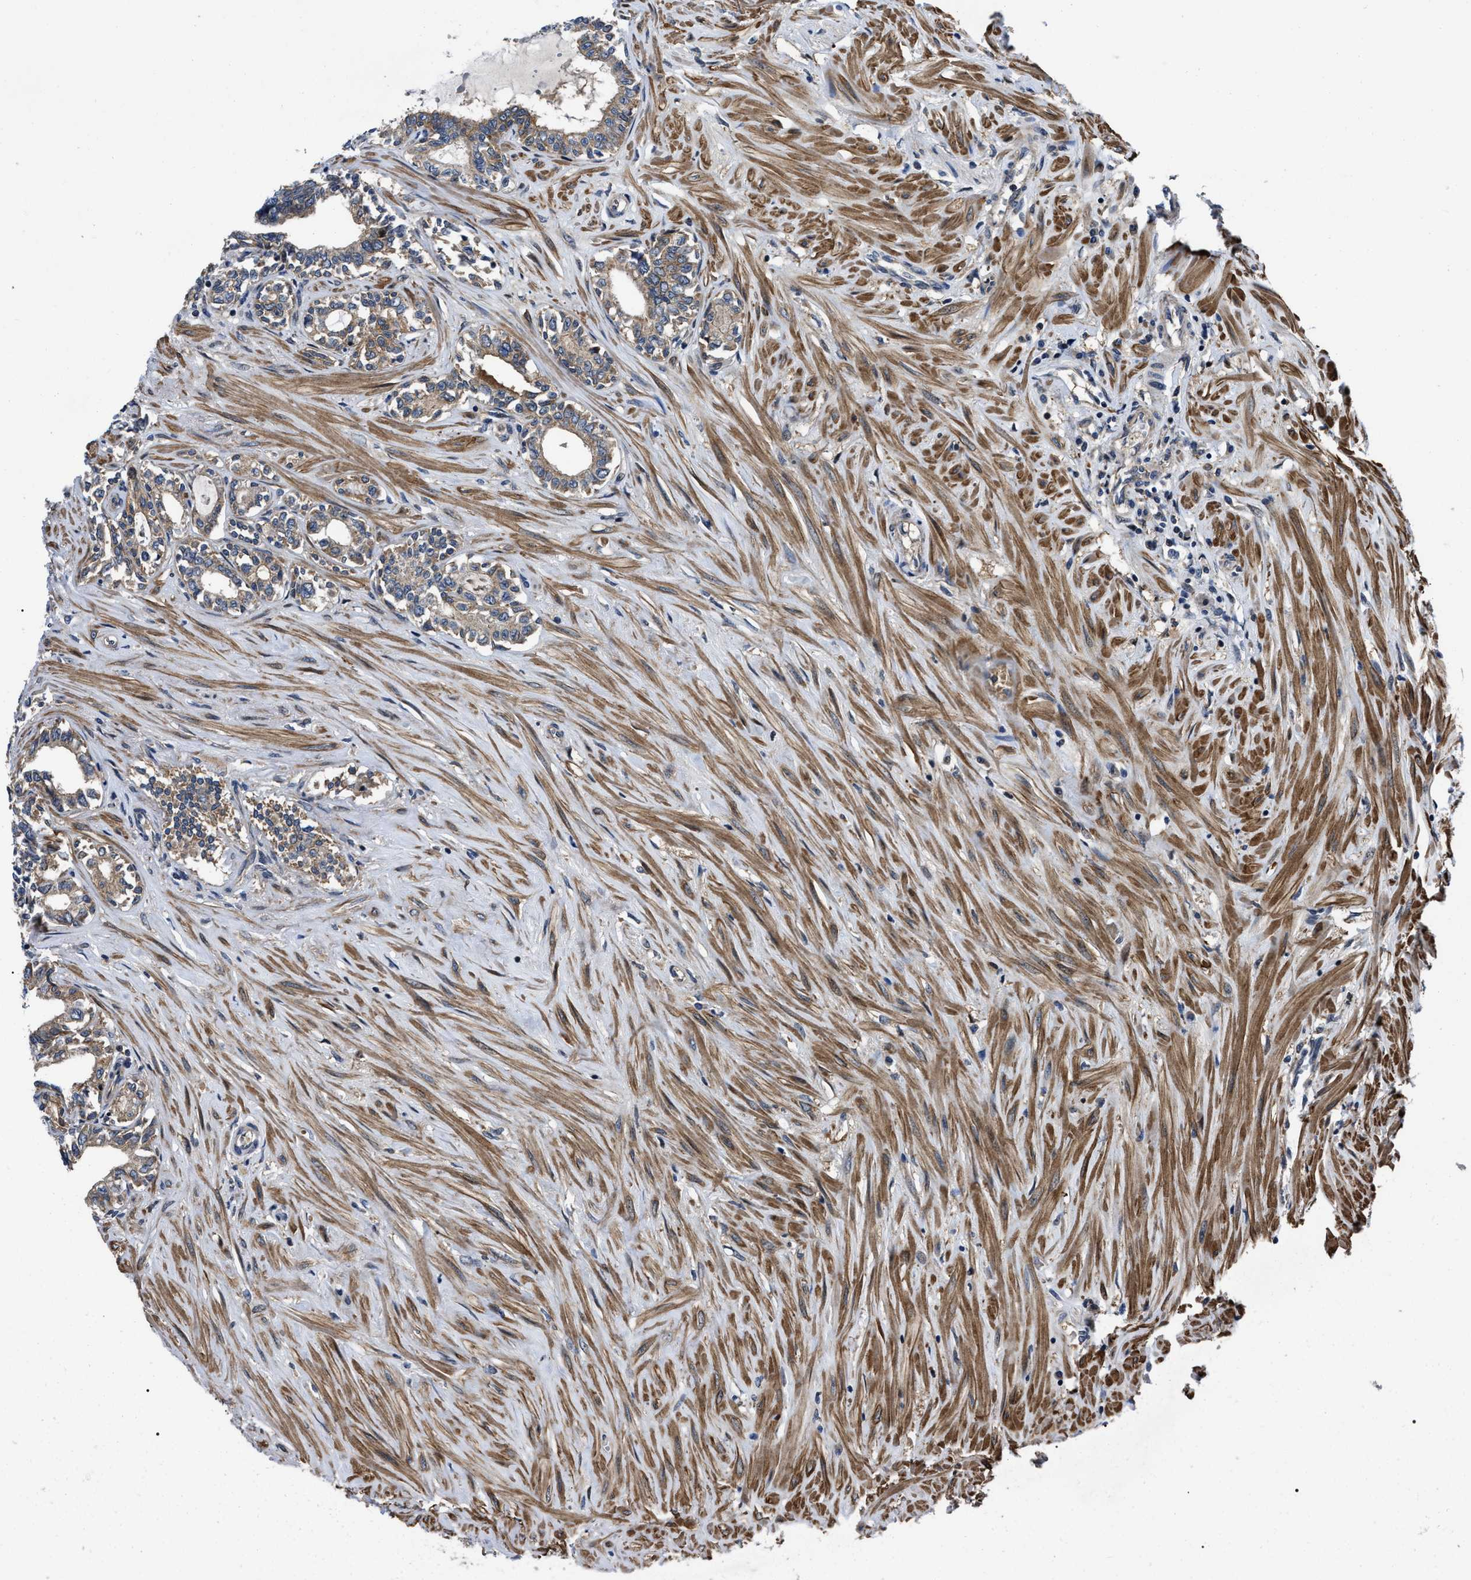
{"staining": {"intensity": "moderate", "quantity": ">75%", "location": "cytoplasmic/membranous"}, "tissue": "seminal vesicle", "cell_type": "Glandular cells", "image_type": "normal", "snomed": [{"axis": "morphology", "description": "Normal tissue, NOS"}, {"axis": "morphology", "description": "Adenocarcinoma, High grade"}, {"axis": "topography", "description": "Prostate"}, {"axis": "topography", "description": "Seminal veicle"}], "caption": "Immunohistochemical staining of benign human seminal vesicle exhibits medium levels of moderate cytoplasmic/membranous expression in about >75% of glandular cells. (Stains: DAB in brown, nuclei in blue, Microscopy: brightfield microscopy at high magnification).", "gene": "PPWD1", "patient": {"sex": "male", "age": 55}}